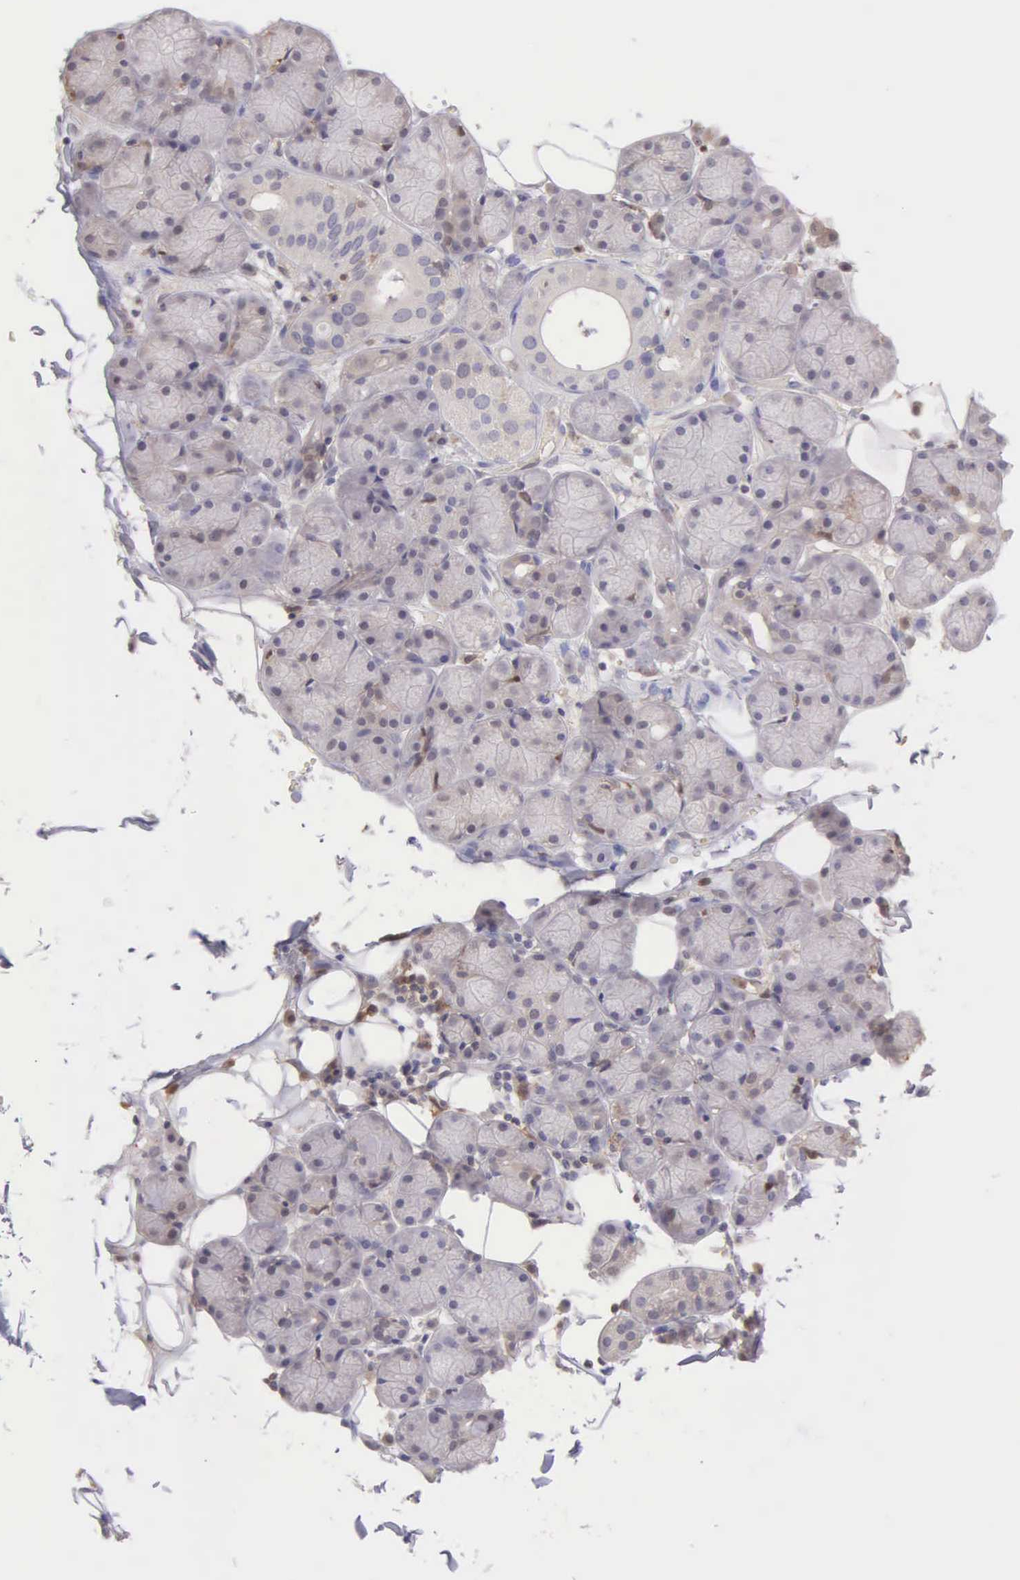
{"staining": {"intensity": "negative", "quantity": "none", "location": "none"}, "tissue": "salivary gland", "cell_type": "Glandular cells", "image_type": "normal", "snomed": [{"axis": "morphology", "description": "Normal tissue, NOS"}, {"axis": "topography", "description": "Salivary gland"}], "caption": "Immunohistochemistry photomicrograph of unremarkable salivary gland: salivary gland stained with DAB (3,3'-diaminobenzidine) reveals no significant protein expression in glandular cells. Brightfield microscopy of IHC stained with DAB (3,3'-diaminobenzidine) (brown) and hematoxylin (blue), captured at high magnification.", "gene": "BID", "patient": {"sex": "male", "age": 54}}